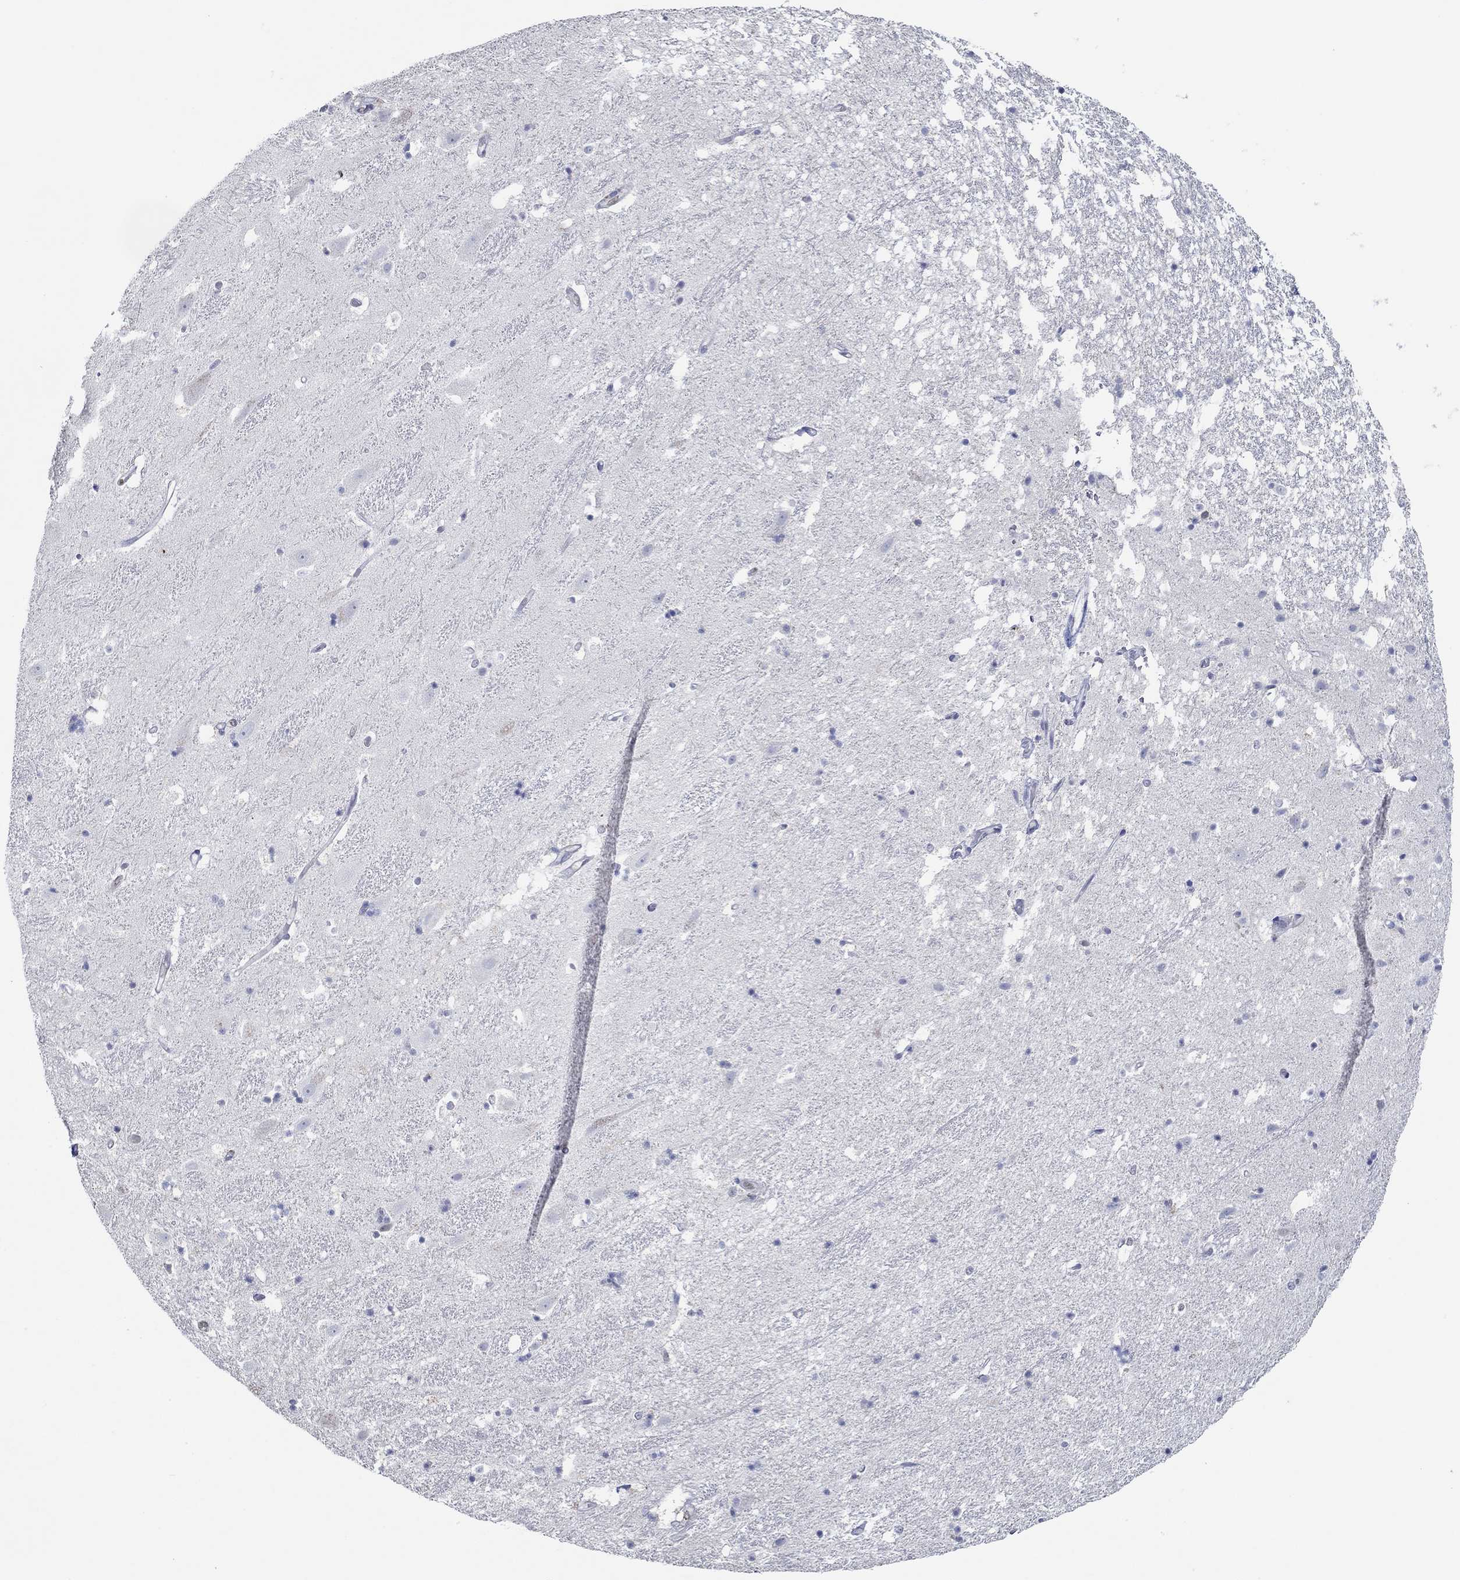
{"staining": {"intensity": "negative", "quantity": "none", "location": "none"}, "tissue": "hippocampus", "cell_type": "Glial cells", "image_type": "normal", "snomed": [{"axis": "morphology", "description": "Normal tissue, NOS"}, {"axis": "topography", "description": "Hippocampus"}], "caption": "Immunohistochemistry photomicrograph of normal hippocampus: human hippocampus stained with DAB (3,3'-diaminobenzidine) demonstrates no significant protein expression in glial cells.", "gene": "GATA2", "patient": {"sex": "male", "age": 49}}